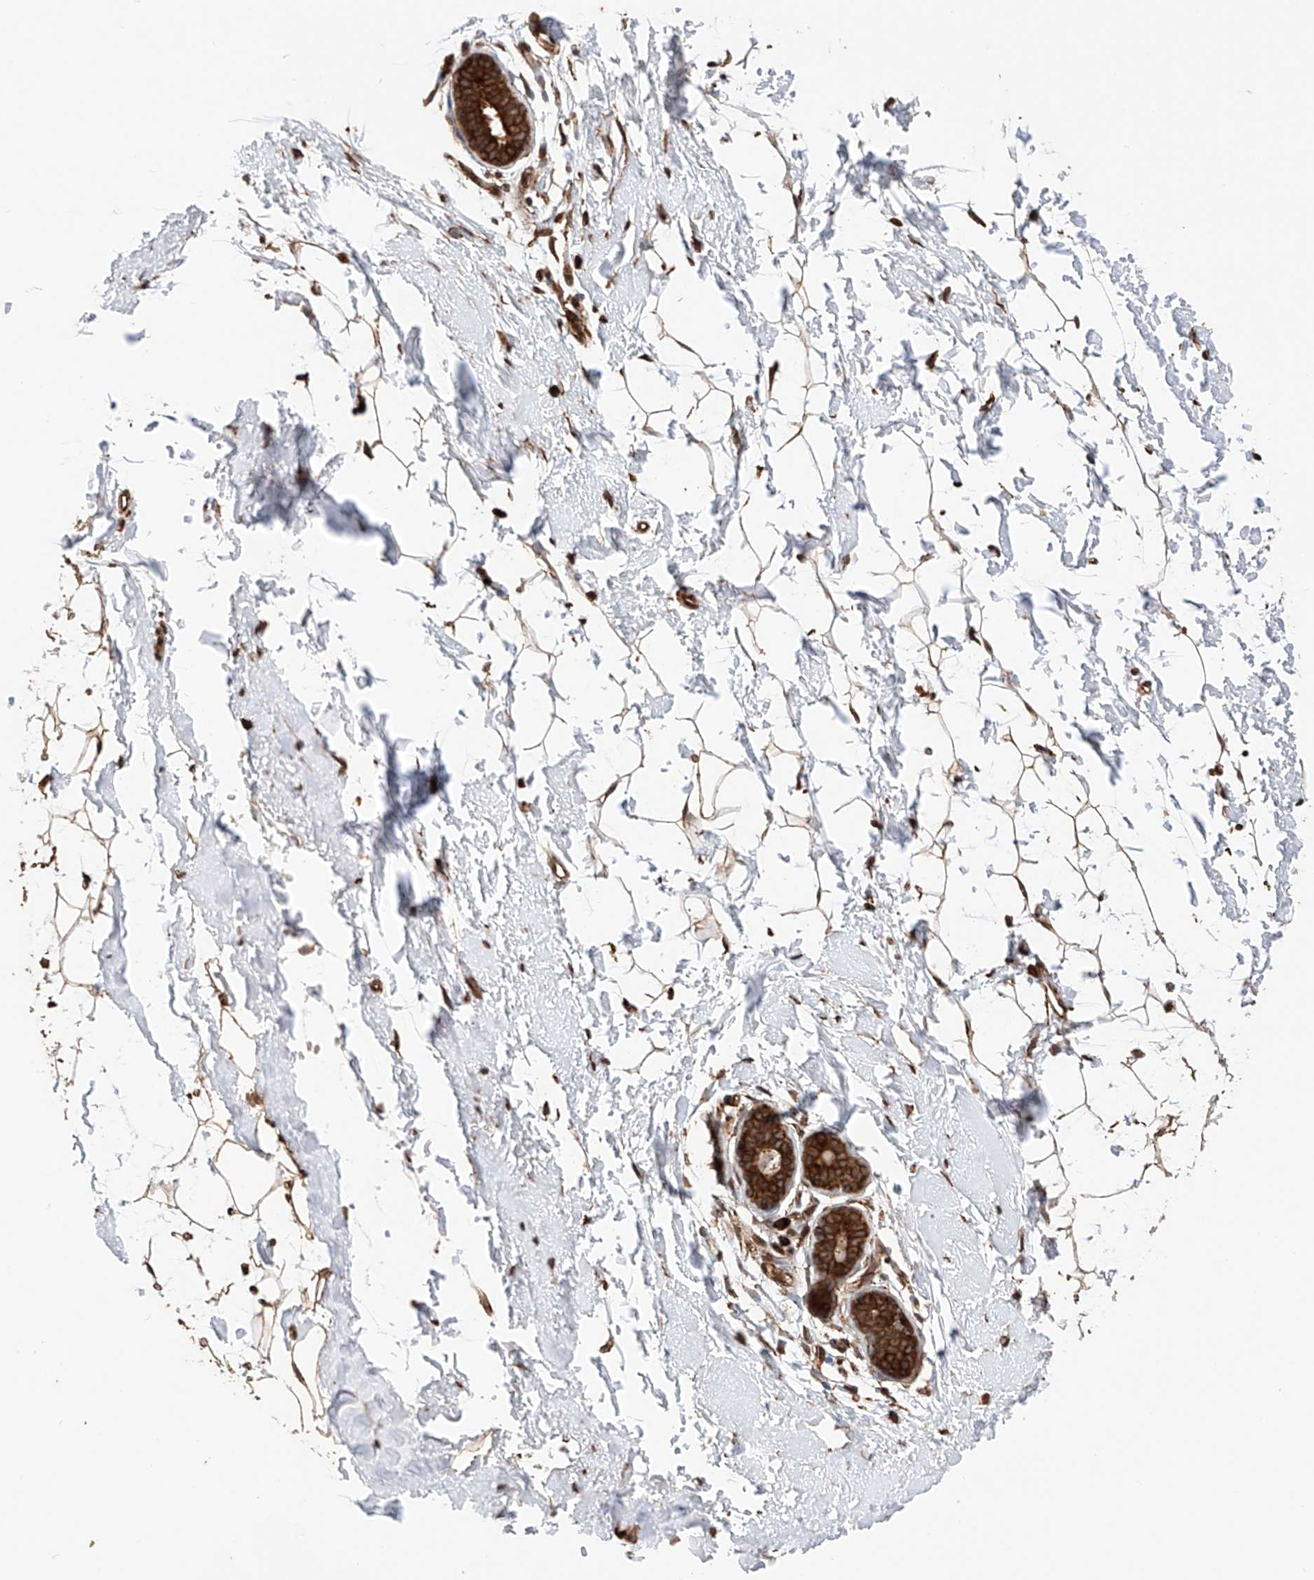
{"staining": {"intensity": "strong", "quantity": ">75%", "location": "cytoplasmic/membranous,nuclear"}, "tissue": "adipose tissue", "cell_type": "Adipocytes", "image_type": "normal", "snomed": [{"axis": "morphology", "description": "Normal tissue, NOS"}, {"axis": "topography", "description": "Breast"}], "caption": "Protein expression analysis of benign adipose tissue displays strong cytoplasmic/membranous,nuclear staining in about >75% of adipocytes.", "gene": "DNAH8", "patient": {"sex": "female", "age": 23}}